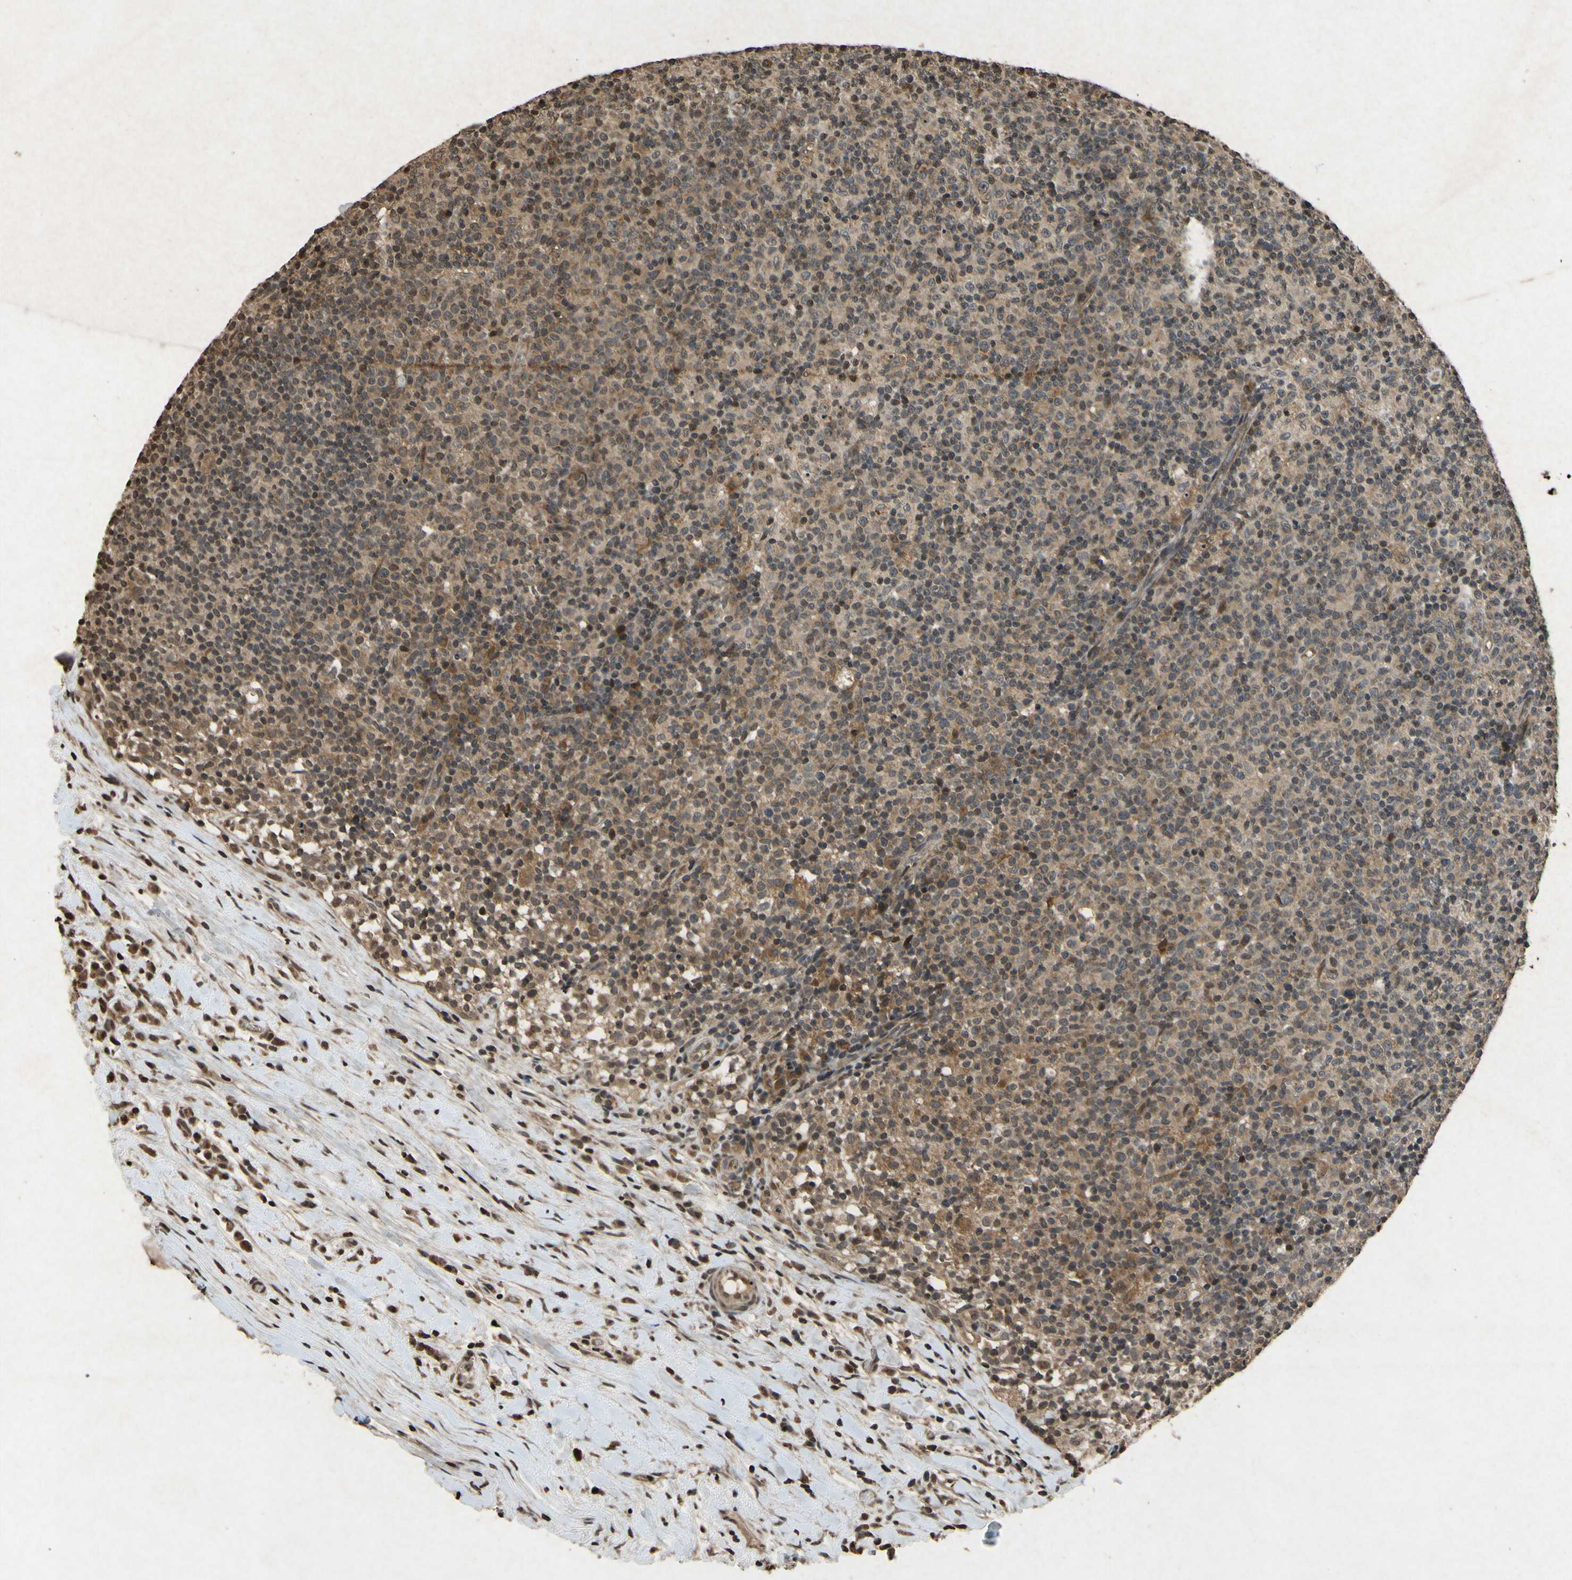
{"staining": {"intensity": "moderate", "quantity": ">75%", "location": "cytoplasmic/membranous"}, "tissue": "lymph node", "cell_type": "Germinal center cells", "image_type": "normal", "snomed": [{"axis": "morphology", "description": "Normal tissue, NOS"}, {"axis": "morphology", "description": "Inflammation, NOS"}, {"axis": "topography", "description": "Lymph node"}], "caption": "About >75% of germinal center cells in normal lymph node show moderate cytoplasmic/membranous protein positivity as visualized by brown immunohistochemical staining.", "gene": "ATP6V1H", "patient": {"sex": "male", "age": 55}}